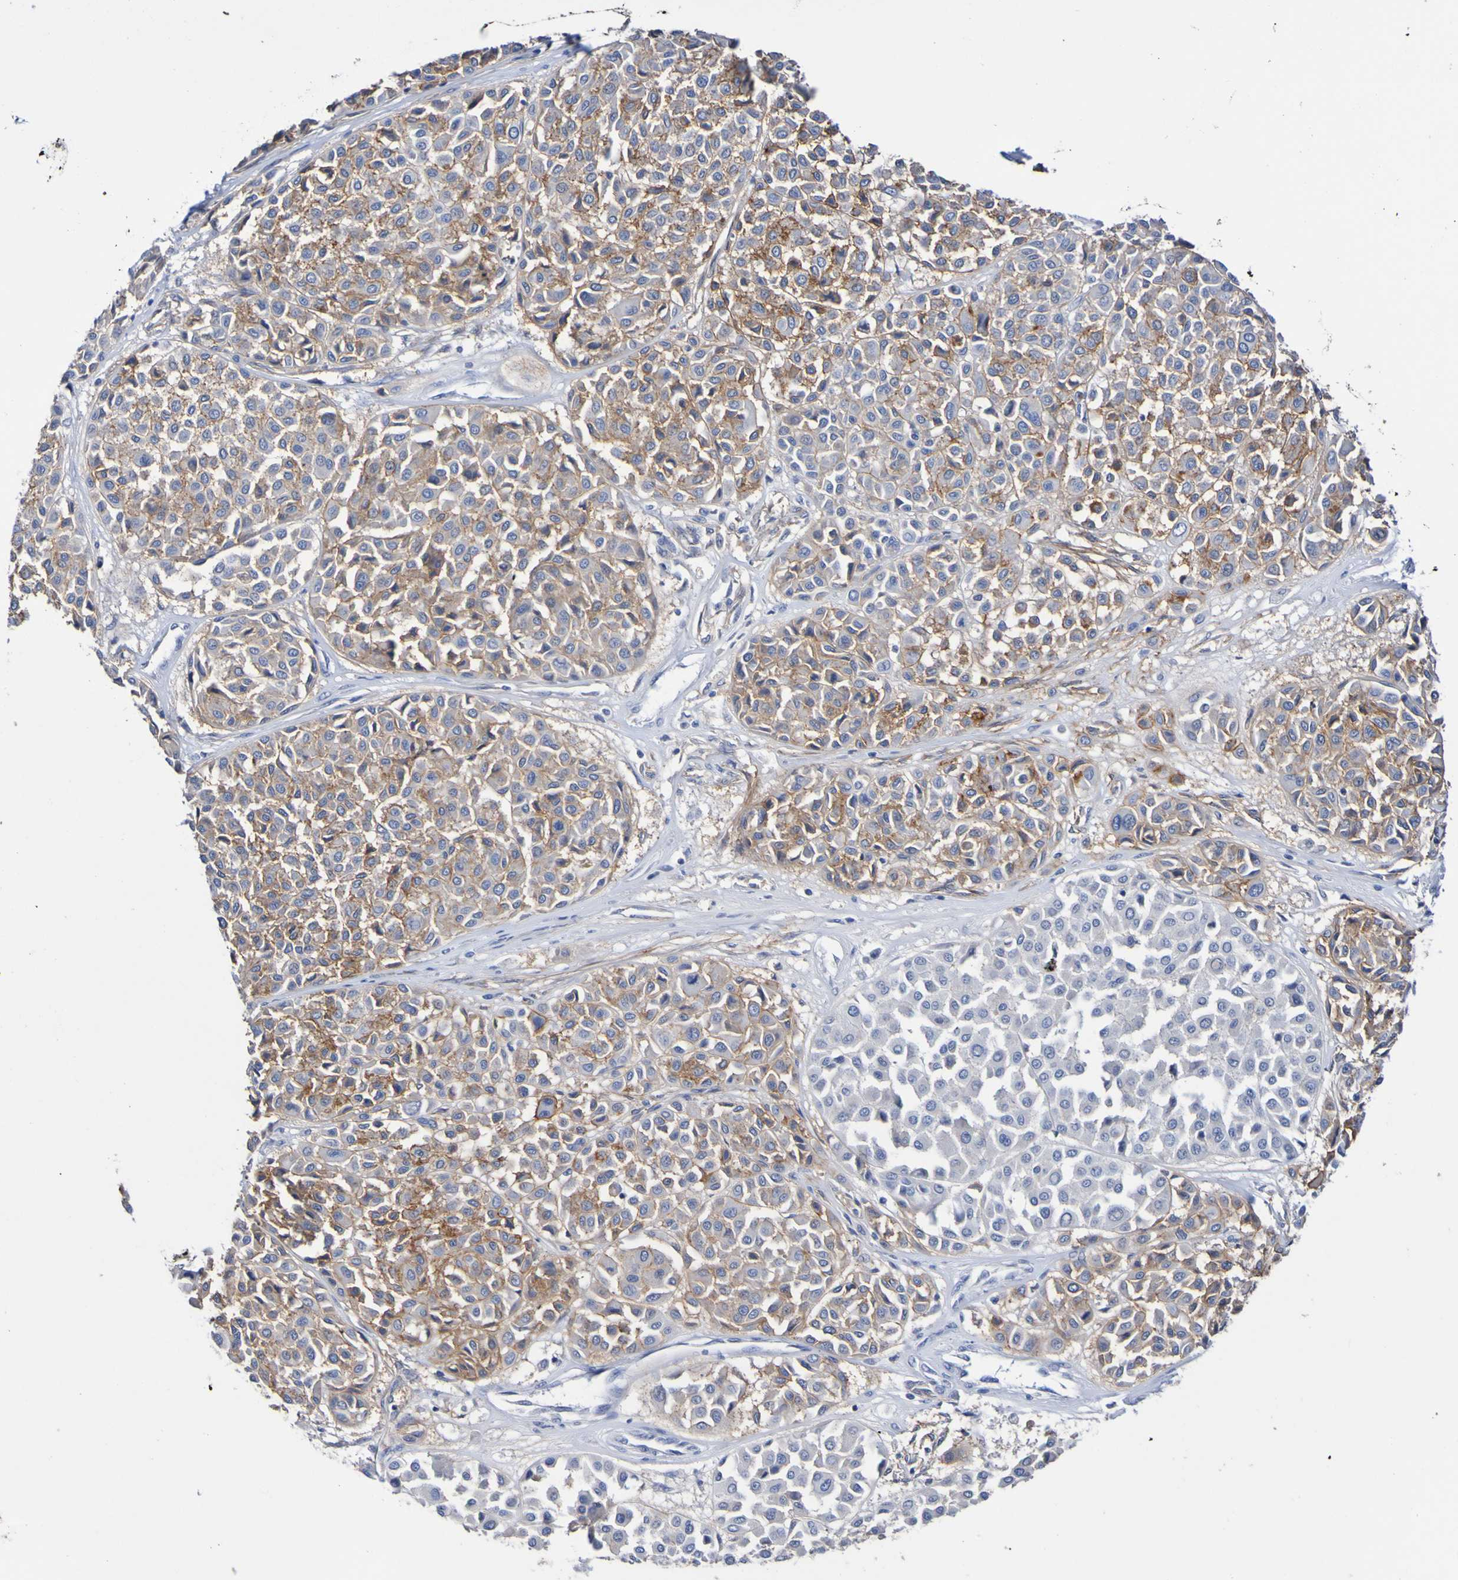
{"staining": {"intensity": "moderate", "quantity": "25%-75%", "location": "cytoplasmic/membranous"}, "tissue": "melanoma", "cell_type": "Tumor cells", "image_type": "cancer", "snomed": [{"axis": "morphology", "description": "Malignant melanoma, Metastatic site"}, {"axis": "topography", "description": "Soft tissue"}], "caption": "An image showing moderate cytoplasmic/membranous positivity in about 25%-75% of tumor cells in melanoma, as visualized by brown immunohistochemical staining.", "gene": "SGCB", "patient": {"sex": "male", "age": 41}}